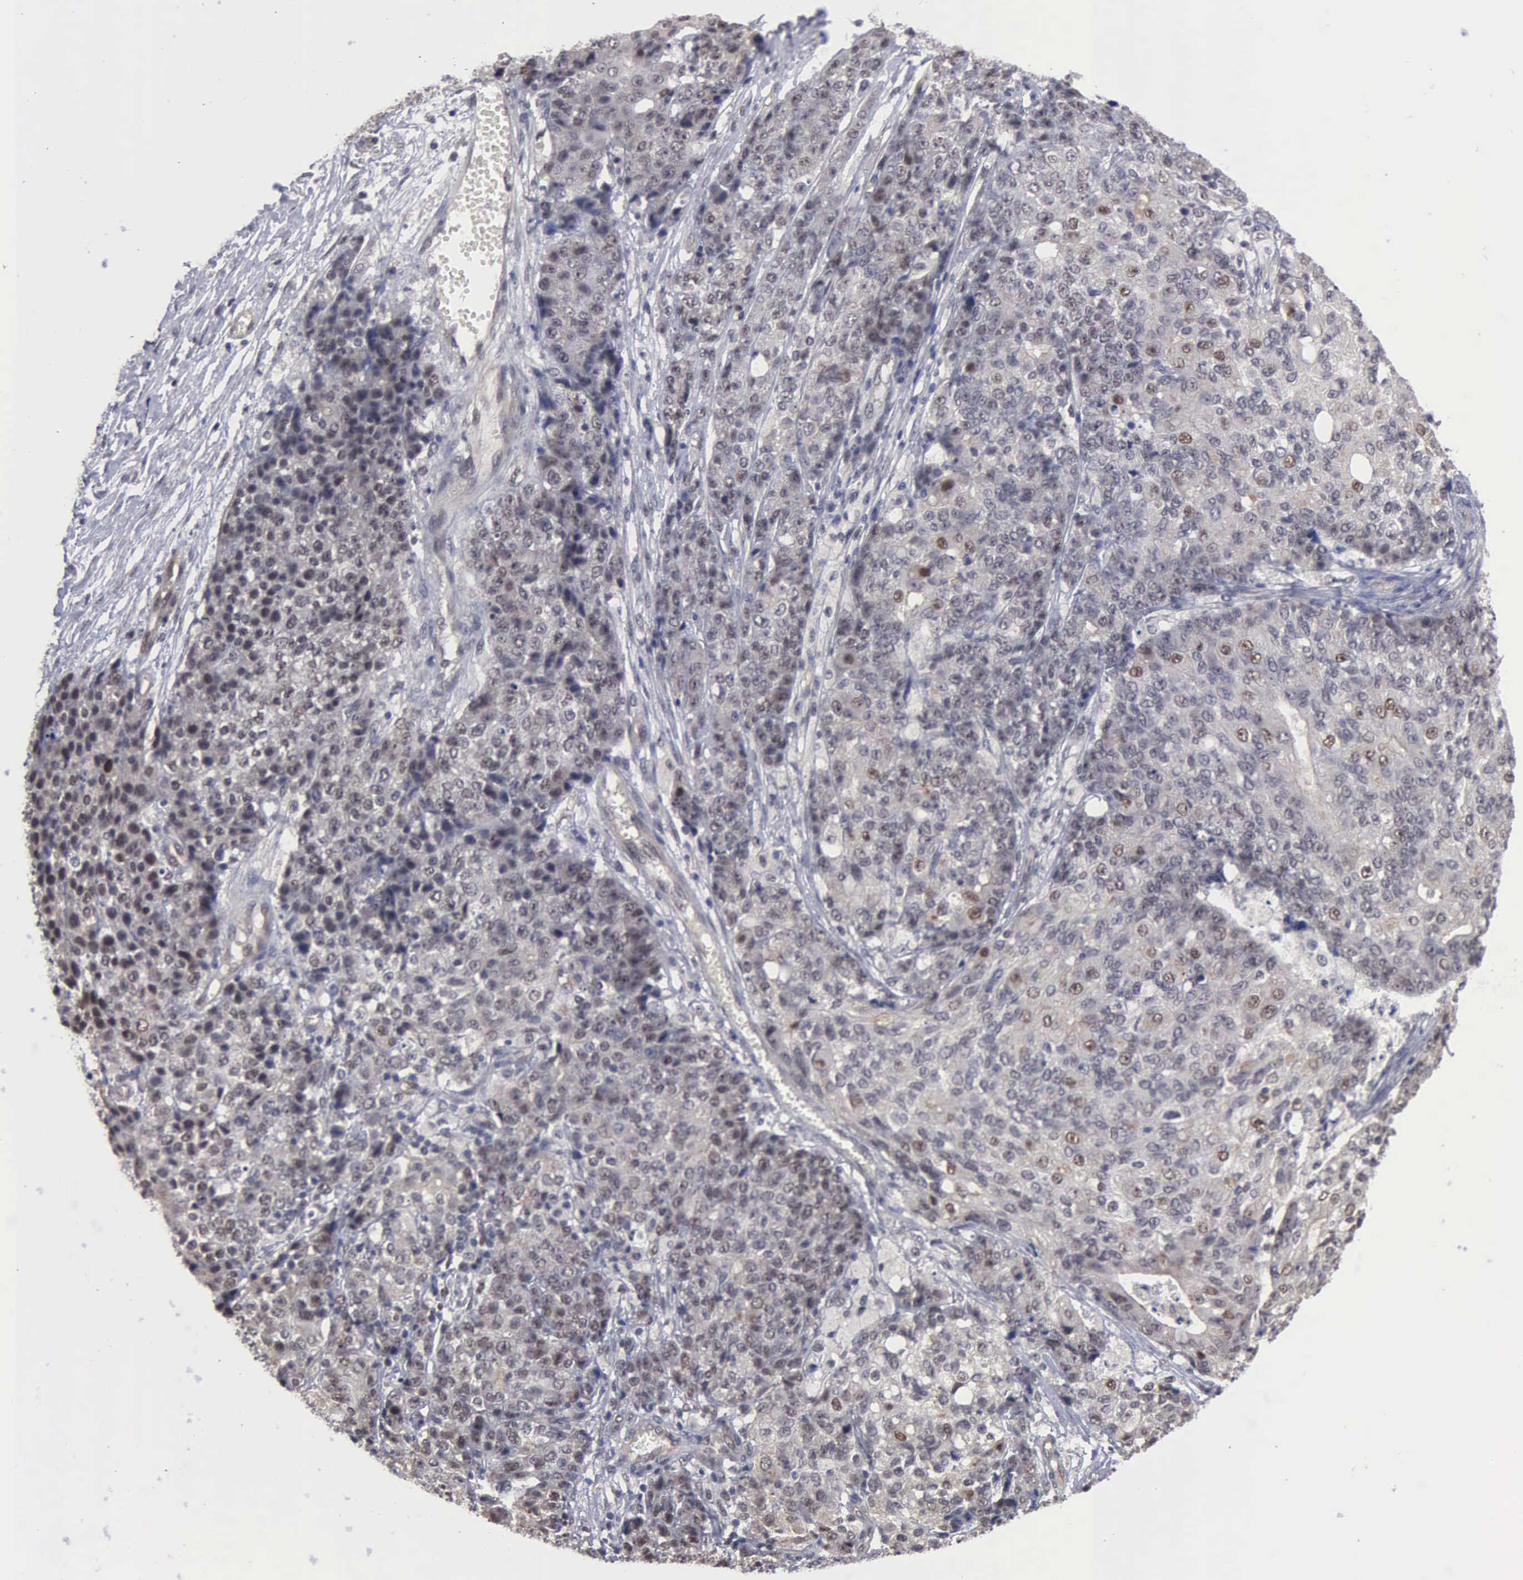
{"staining": {"intensity": "moderate", "quantity": "<25%", "location": "nuclear"}, "tissue": "ovarian cancer", "cell_type": "Tumor cells", "image_type": "cancer", "snomed": [{"axis": "morphology", "description": "Carcinoma, endometroid"}, {"axis": "topography", "description": "Ovary"}], "caption": "Moderate nuclear positivity for a protein is present in about <25% of tumor cells of endometroid carcinoma (ovarian) using immunohistochemistry (IHC).", "gene": "ZBTB33", "patient": {"sex": "female", "age": 42}}